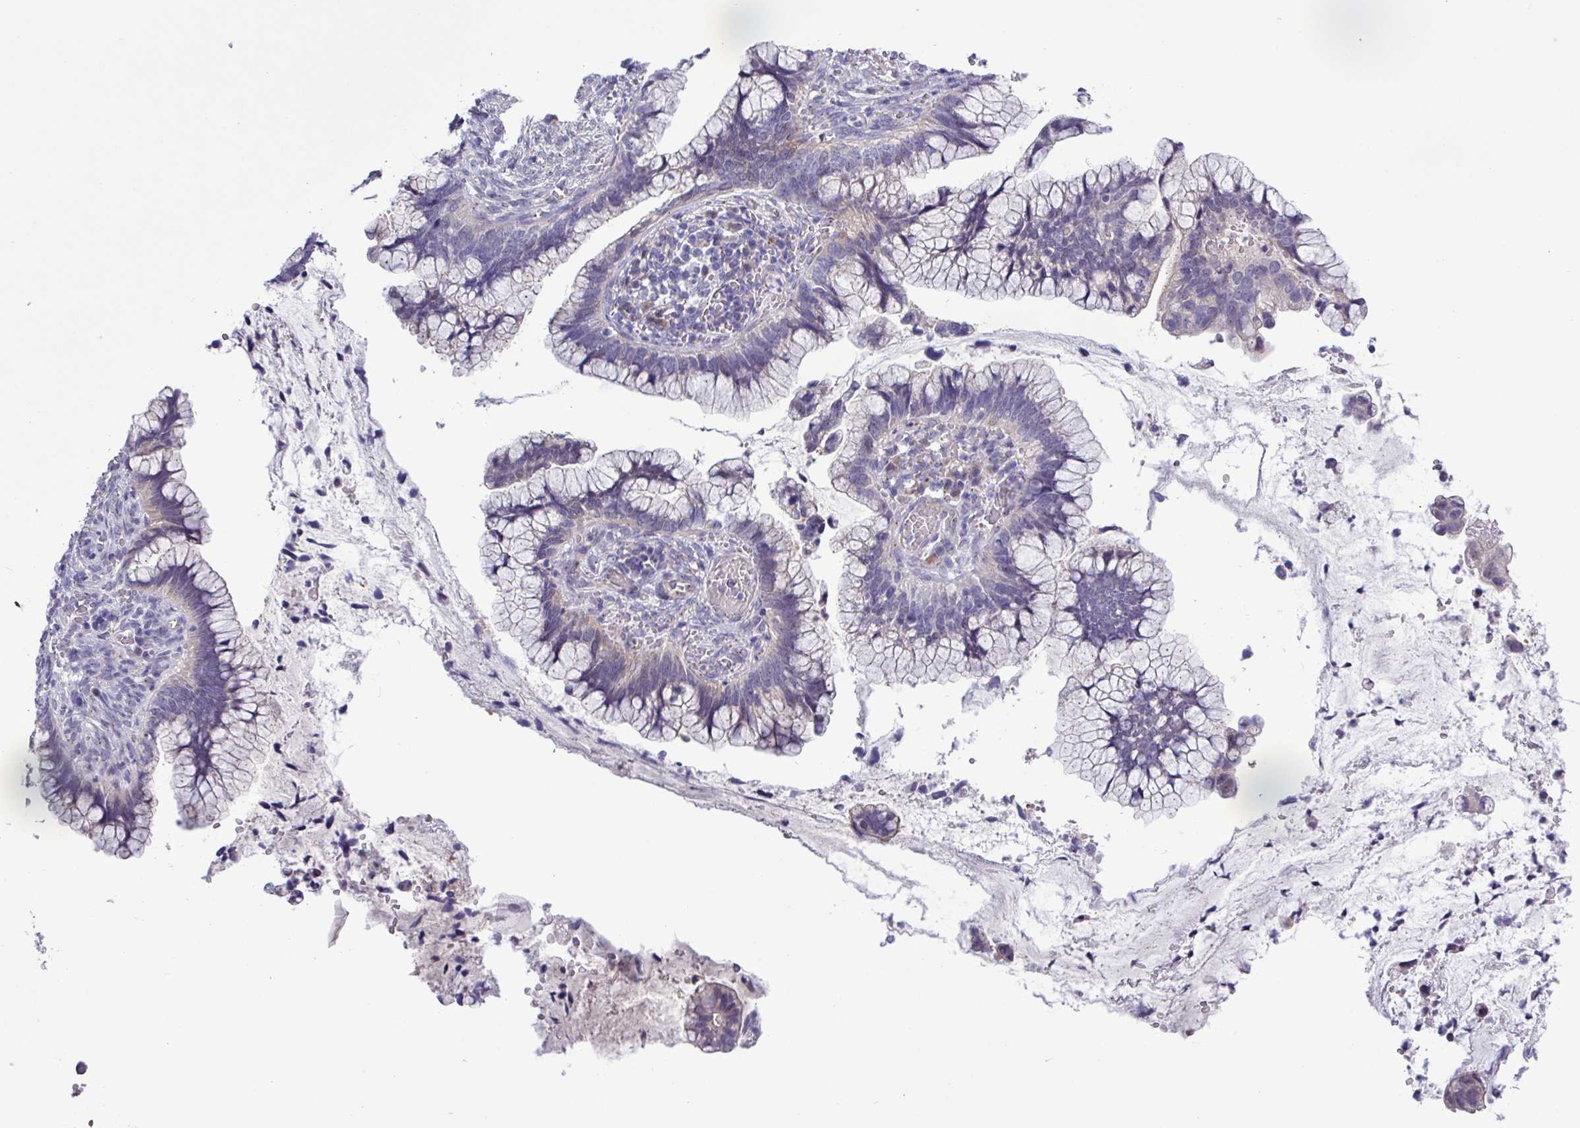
{"staining": {"intensity": "negative", "quantity": "none", "location": "none"}, "tissue": "cervical cancer", "cell_type": "Tumor cells", "image_type": "cancer", "snomed": [{"axis": "morphology", "description": "Adenocarcinoma, NOS"}, {"axis": "topography", "description": "Cervix"}], "caption": "An immunohistochemistry (IHC) histopathology image of cervical cancer is shown. There is no staining in tumor cells of cervical cancer.", "gene": "SPINK8", "patient": {"sex": "female", "age": 44}}